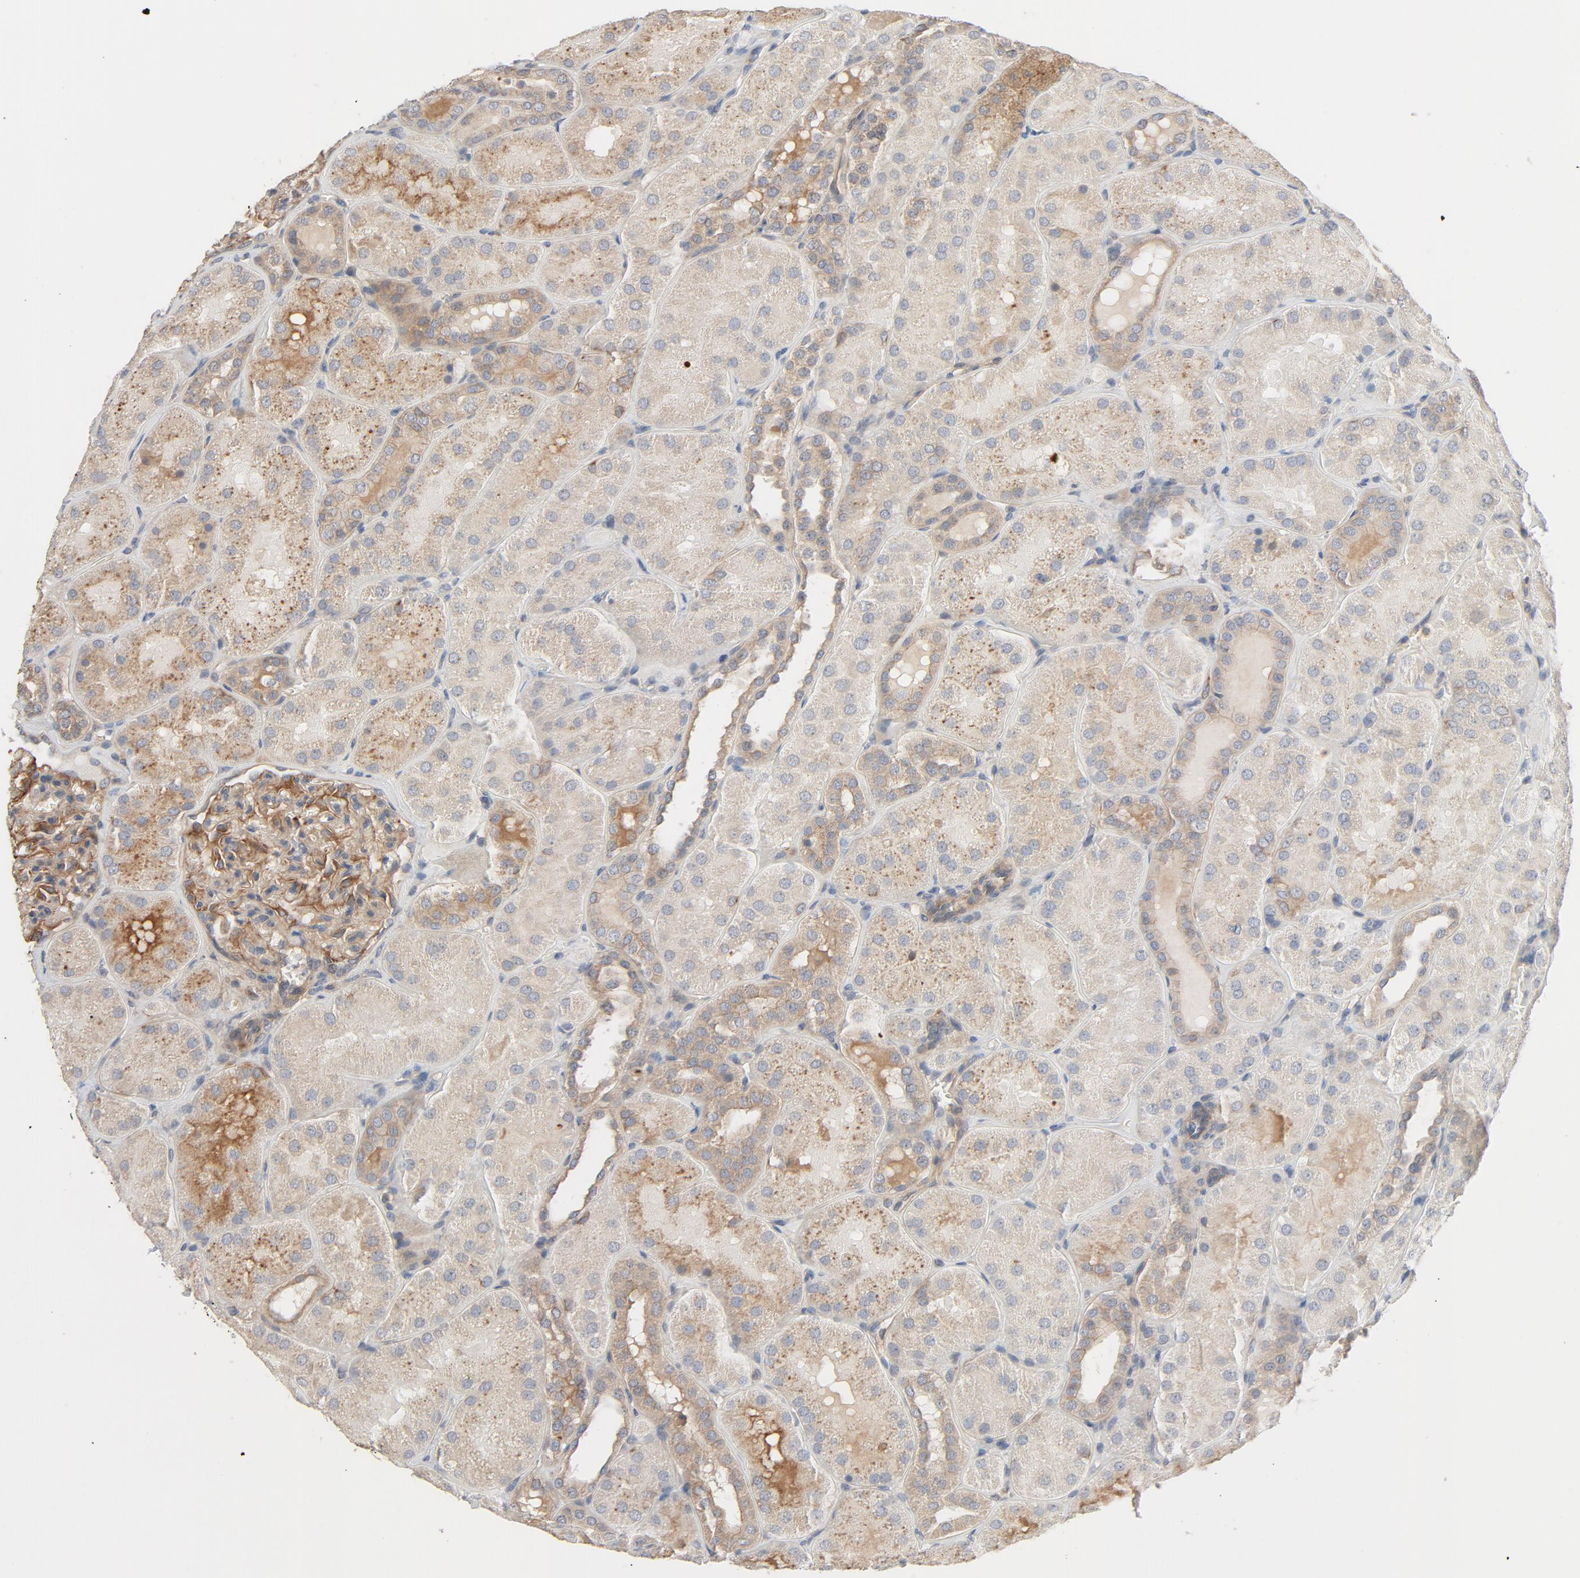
{"staining": {"intensity": "moderate", "quantity": ">75%", "location": "cytoplasmic/membranous"}, "tissue": "kidney", "cell_type": "Cells in glomeruli", "image_type": "normal", "snomed": [{"axis": "morphology", "description": "Normal tissue, NOS"}, {"axis": "topography", "description": "Kidney"}], "caption": "Immunohistochemical staining of unremarkable human kidney displays >75% levels of moderate cytoplasmic/membranous protein positivity in about >75% of cells in glomeruli. (brown staining indicates protein expression, while blue staining denotes nuclei).", "gene": "TRIOBP", "patient": {"sex": "male", "age": 28}}